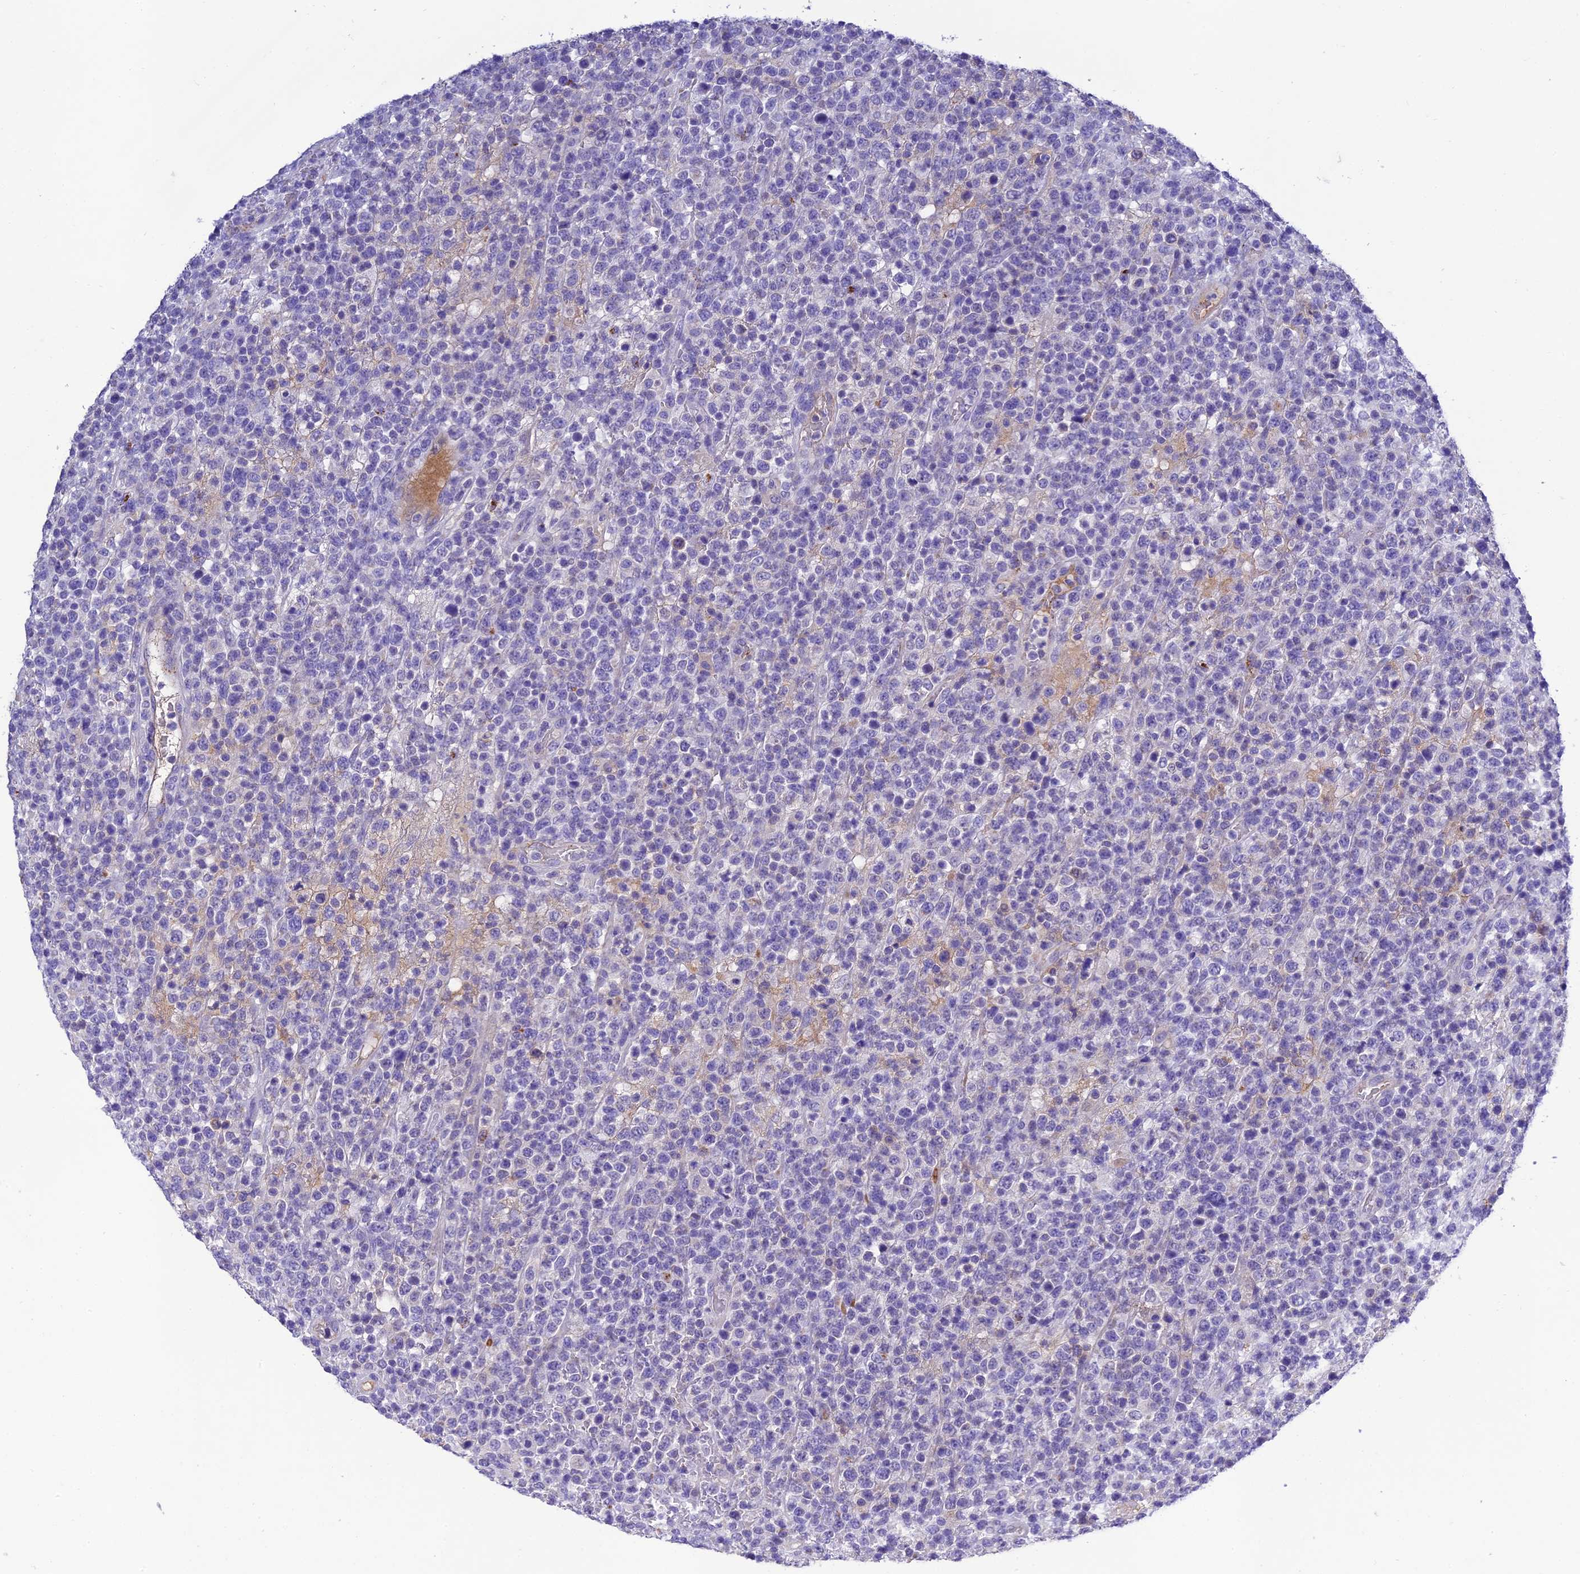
{"staining": {"intensity": "negative", "quantity": "none", "location": "none"}, "tissue": "lymphoma", "cell_type": "Tumor cells", "image_type": "cancer", "snomed": [{"axis": "morphology", "description": "Malignant lymphoma, non-Hodgkin's type, High grade"}, {"axis": "topography", "description": "Colon"}], "caption": "DAB immunohistochemical staining of human malignant lymphoma, non-Hodgkin's type (high-grade) displays no significant expression in tumor cells.", "gene": "MS4A5", "patient": {"sex": "female", "age": 53}}